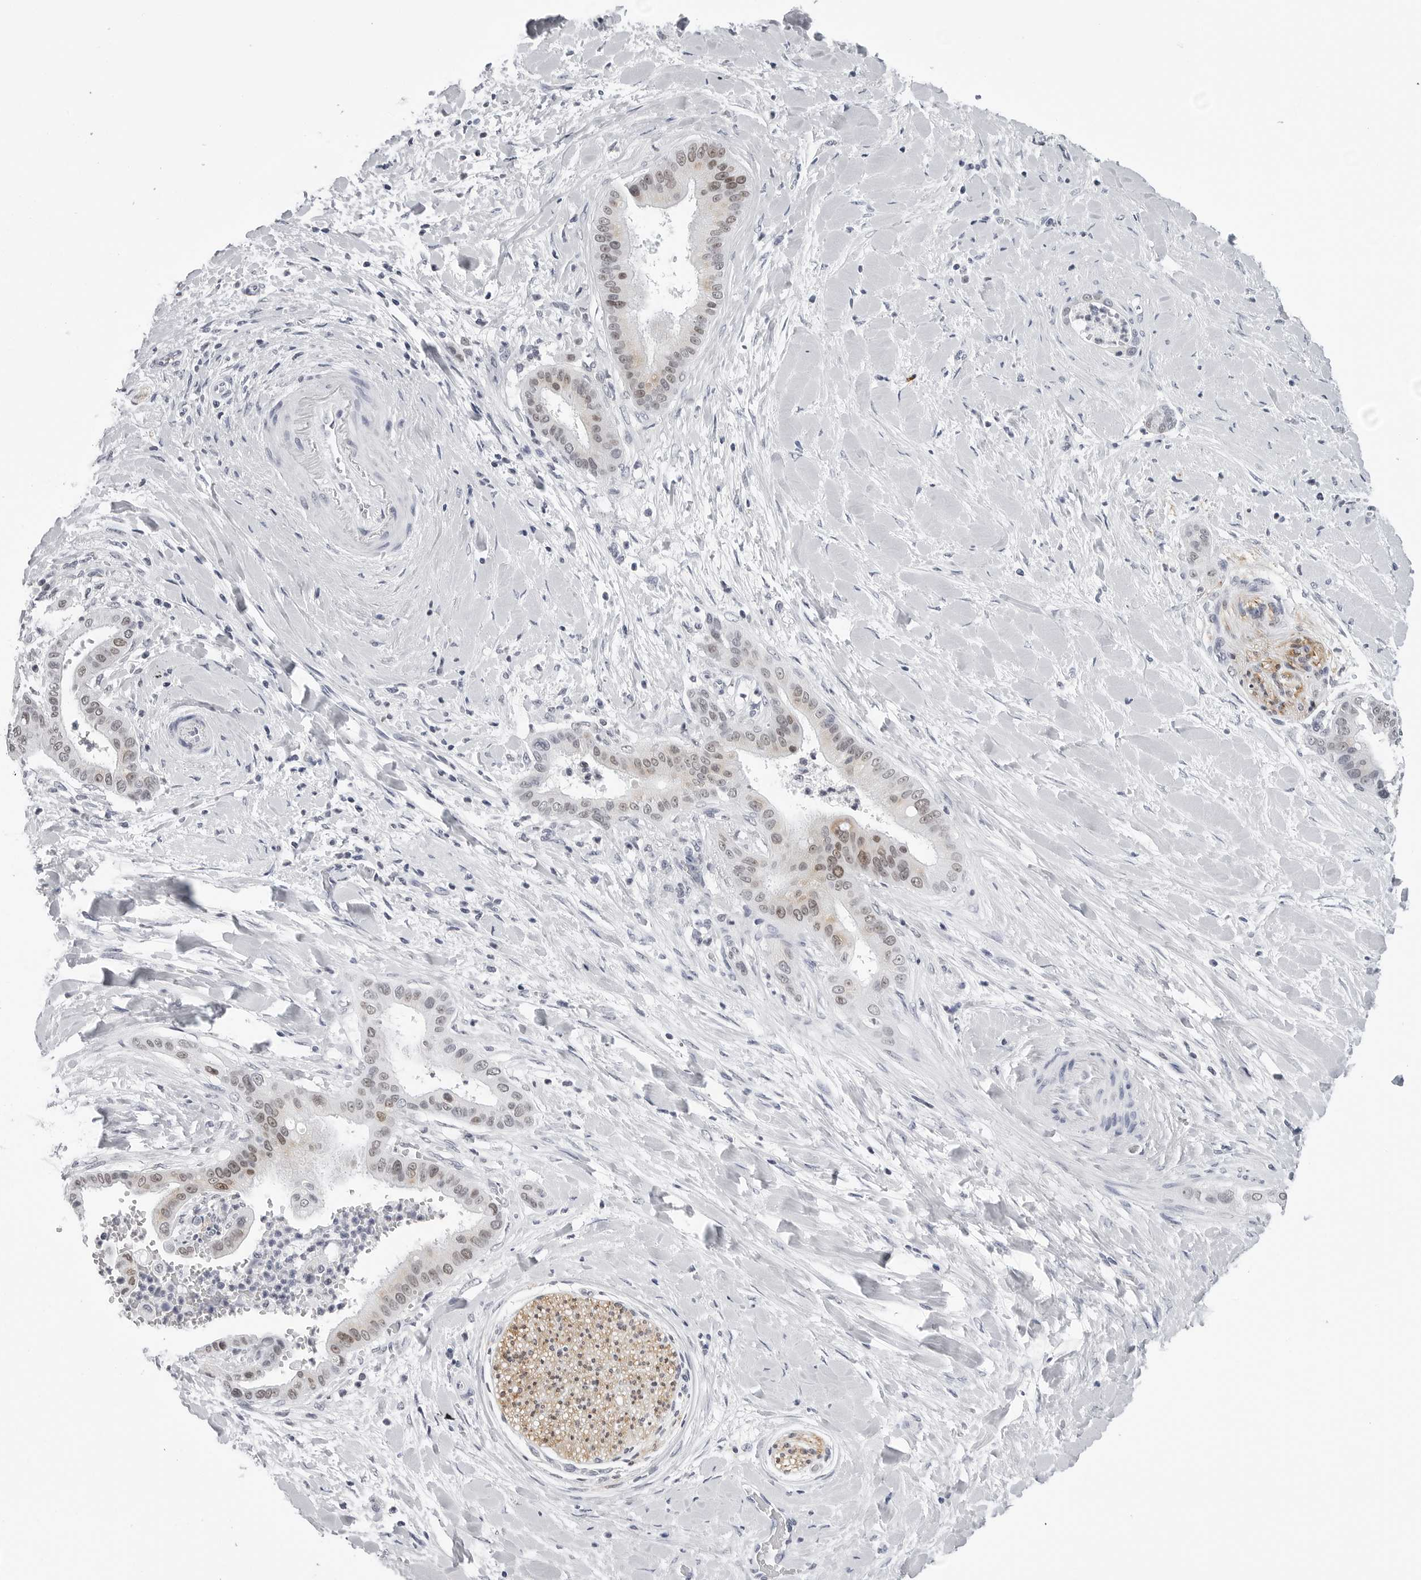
{"staining": {"intensity": "weak", "quantity": "25%-75%", "location": "nuclear"}, "tissue": "liver cancer", "cell_type": "Tumor cells", "image_type": "cancer", "snomed": [{"axis": "morphology", "description": "Cholangiocarcinoma"}, {"axis": "topography", "description": "Liver"}], "caption": "The immunohistochemical stain labels weak nuclear expression in tumor cells of liver cancer tissue.", "gene": "GNL2", "patient": {"sex": "female", "age": 54}}